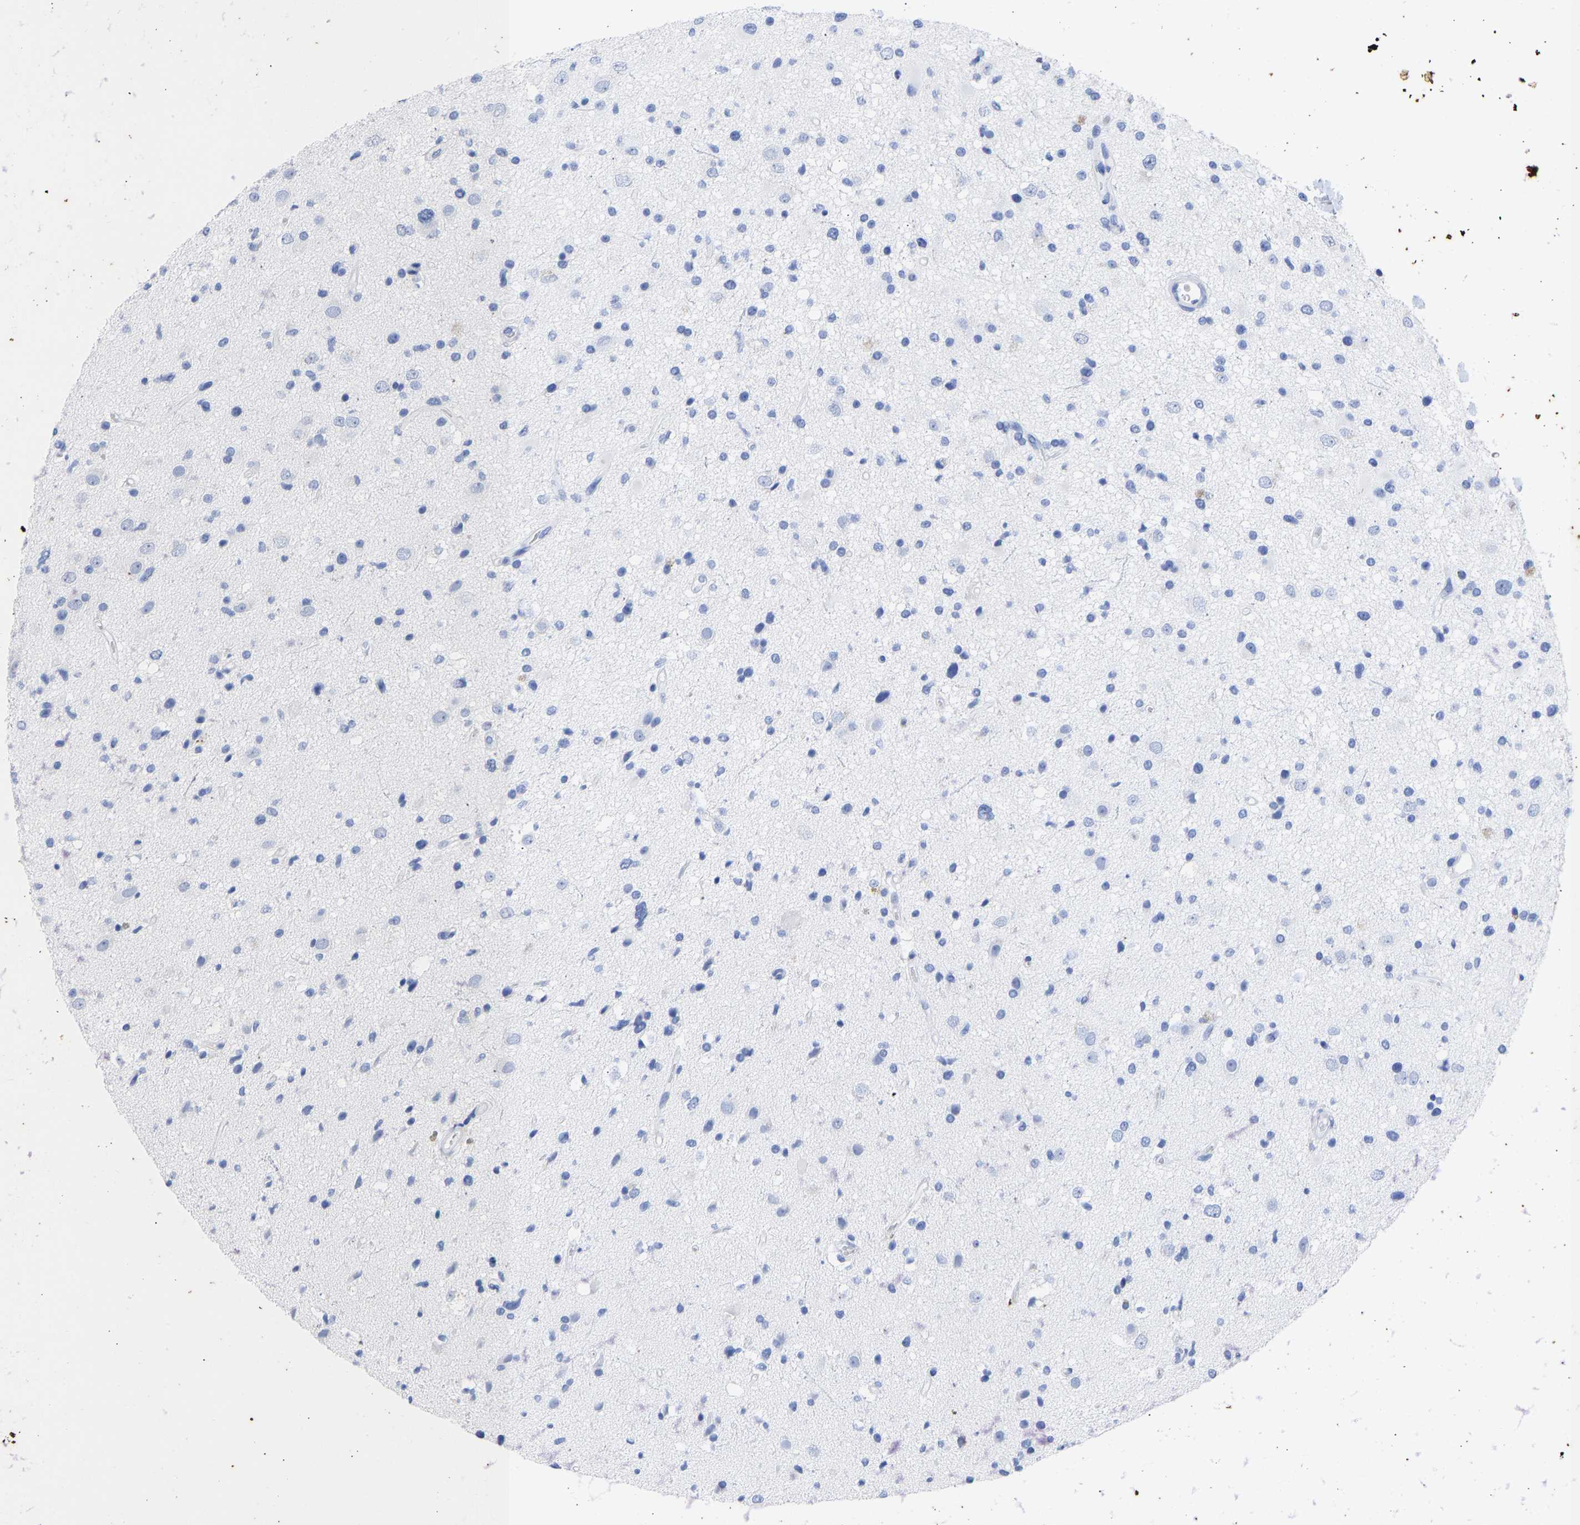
{"staining": {"intensity": "negative", "quantity": "none", "location": "none"}, "tissue": "glioma", "cell_type": "Tumor cells", "image_type": "cancer", "snomed": [{"axis": "morphology", "description": "Glioma, malignant, High grade"}, {"axis": "topography", "description": "Brain"}], "caption": "DAB immunohistochemical staining of human glioma shows no significant staining in tumor cells.", "gene": "KRT1", "patient": {"sex": "male", "age": 33}}